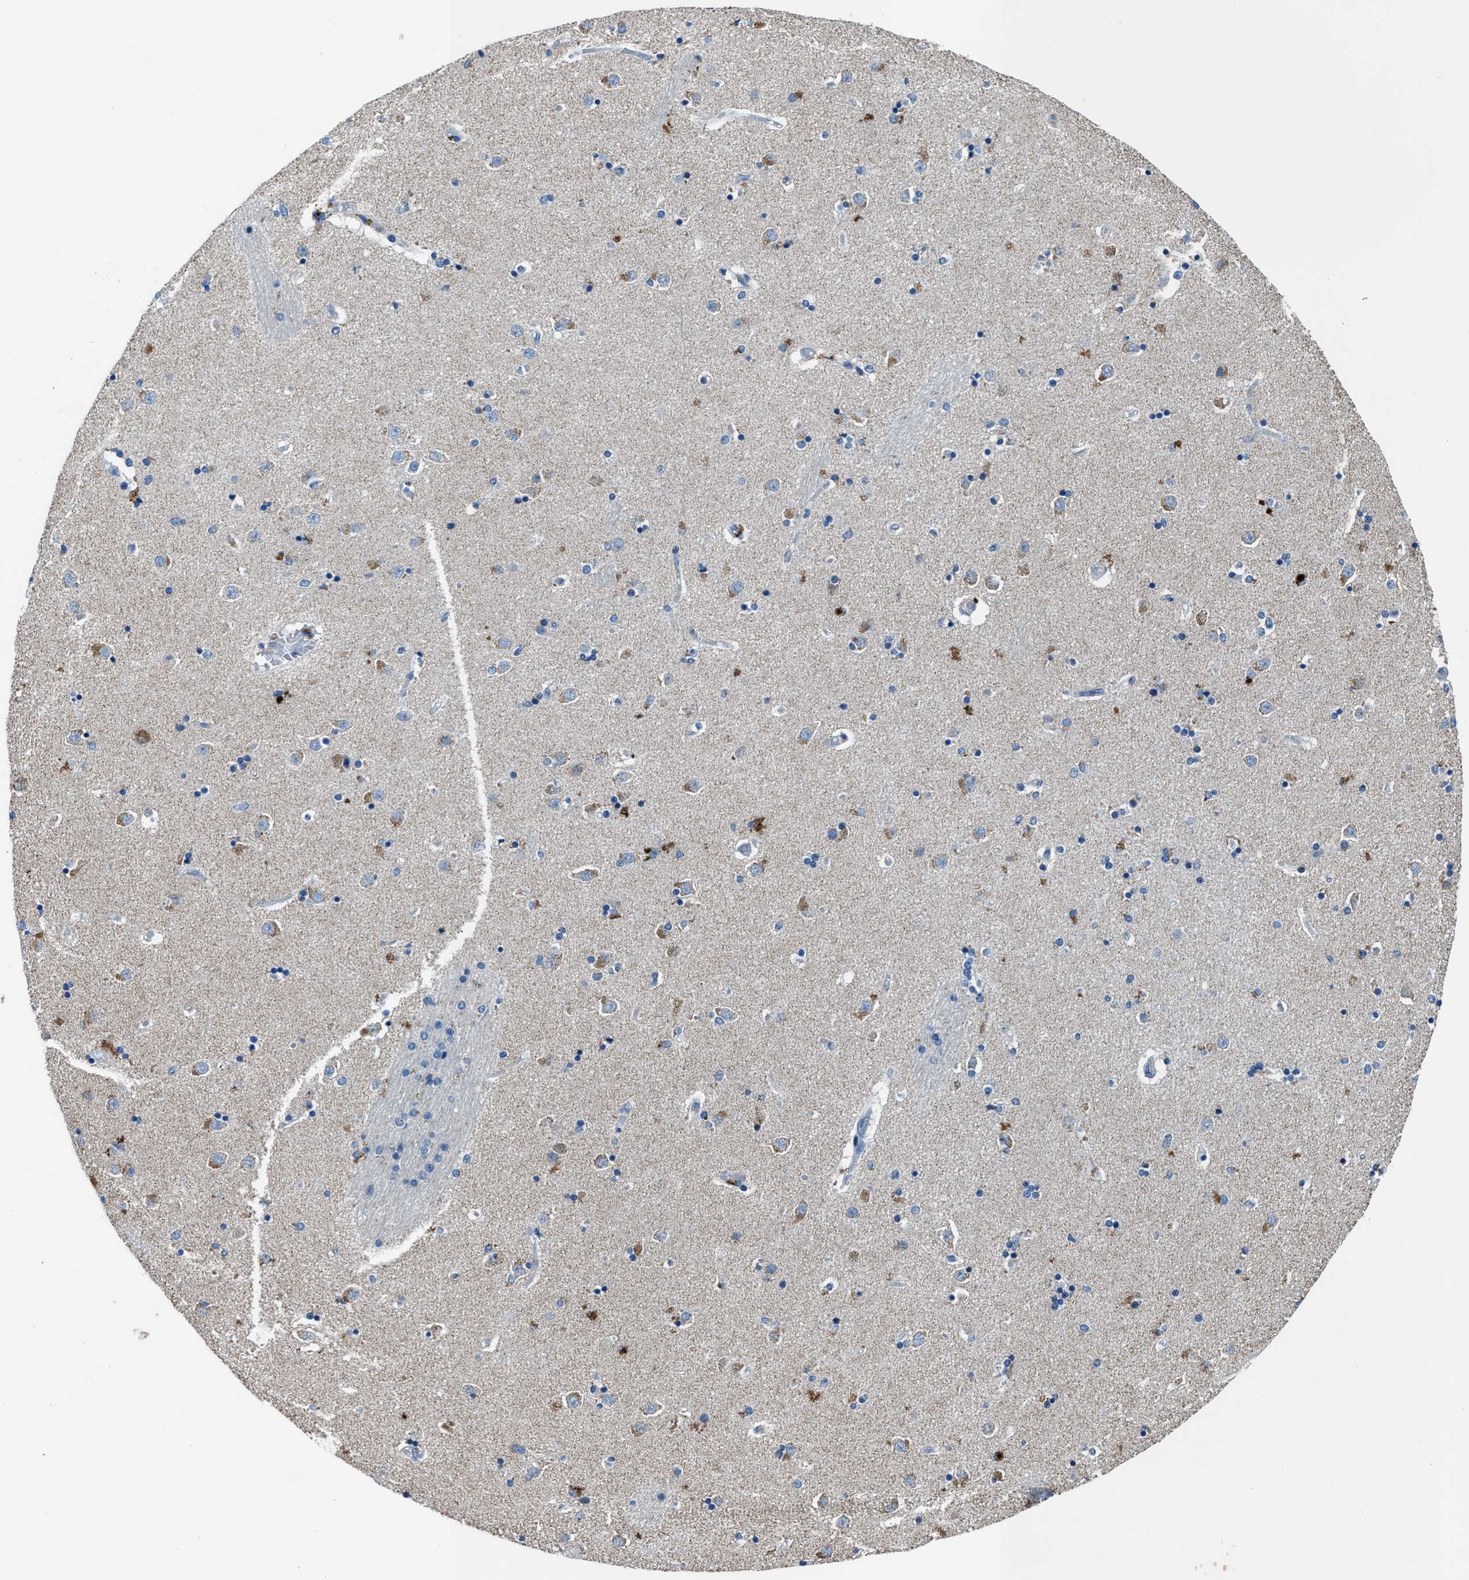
{"staining": {"intensity": "negative", "quantity": "none", "location": "none"}, "tissue": "caudate", "cell_type": "Glial cells", "image_type": "normal", "snomed": [{"axis": "morphology", "description": "Normal tissue, NOS"}, {"axis": "topography", "description": "Lateral ventricle wall"}], "caption": "Immunohistochemistry image of unremarkable caudate stained for a protein (brown), which demonstrates no staining in glial cells. (Stains: DAB immunohistochemistry (IHC) with hematoxylin counter stain, Microscopy: brightfield microscopy at high magnification).", "gene": "ADAM2", "patient": {"sex": "female", "age": 54}}